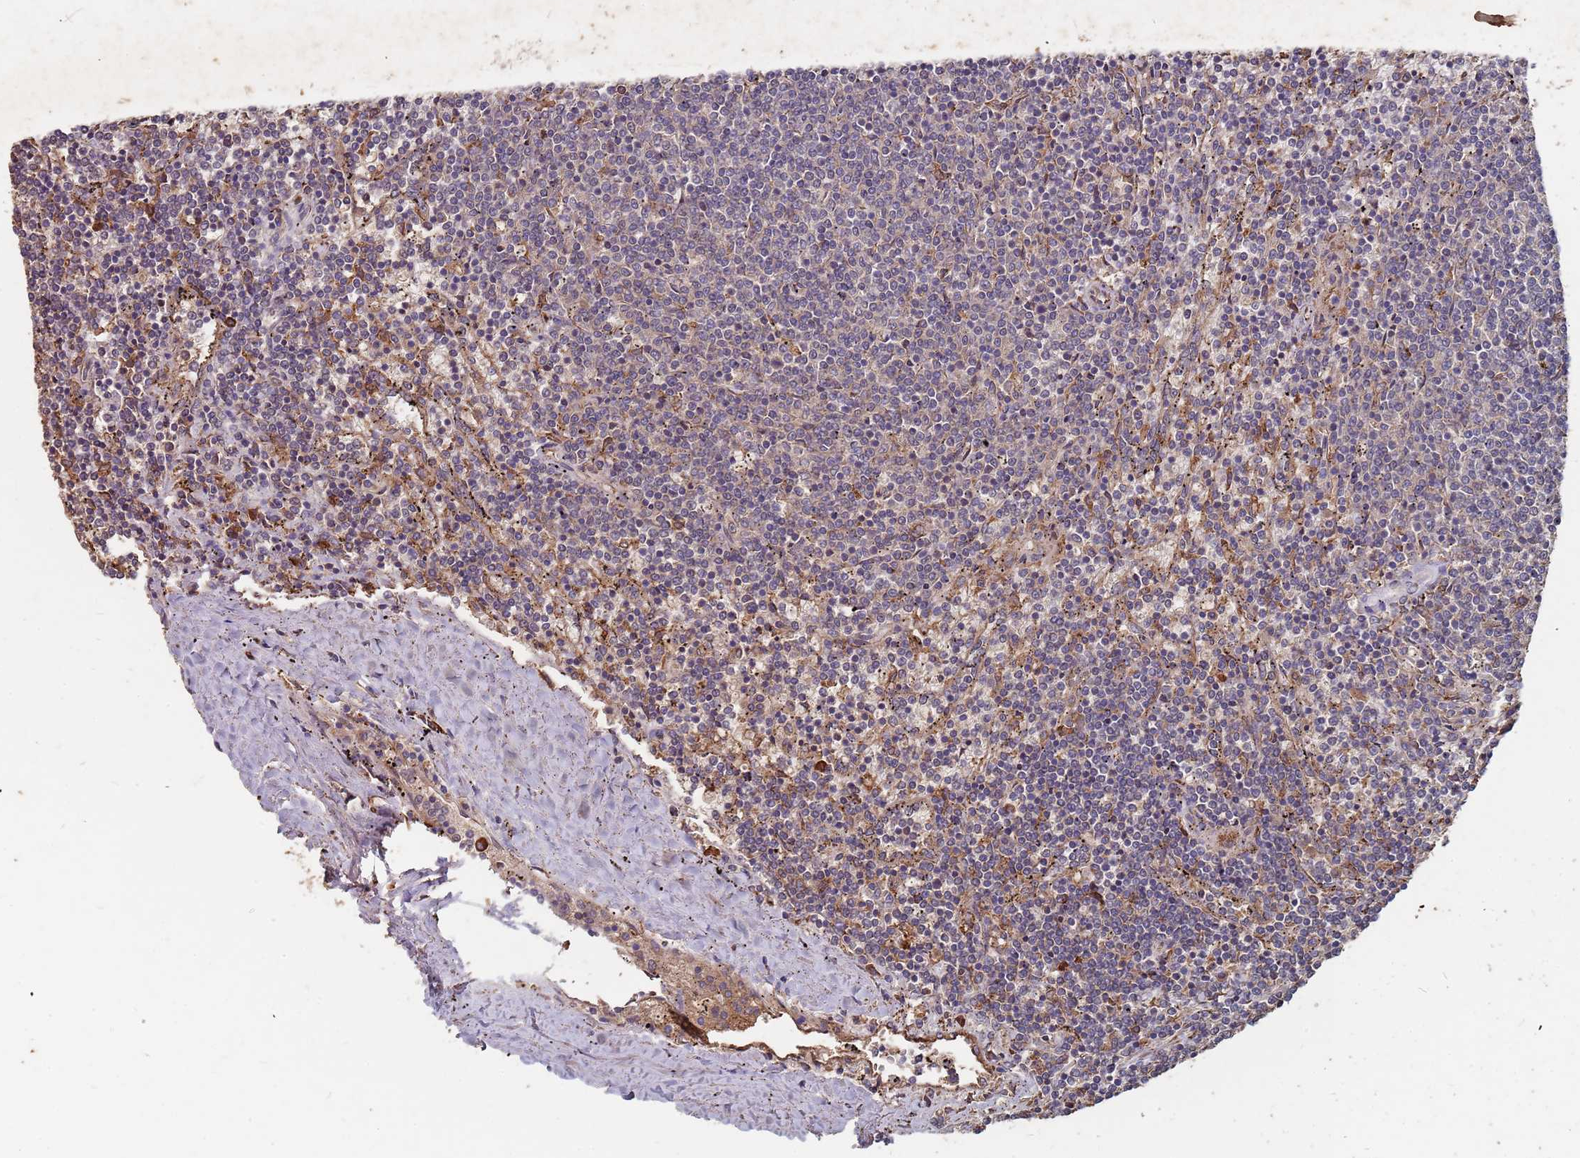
{"staining": {"intensity": "negative", "quantity": "none", "location": "none"}, "tissue": "lymphoma", "cell_type": "Tumor cells", "image_type": "cancer", "snomed": [{"axis": "morphology", "description": "Malignant lymphoma, non-Hodgkin's type, Low grade"}, {"axis": "topography", "description": "Spleen"}], "caption": "Malignant lymphoma, non-Hodgkin's type (low-grade) stained for a protein using immunohistochemistry displays no positivity tumor cells.", "gene": "ATG5", "patient": {"sex": "female", "age": 50}}